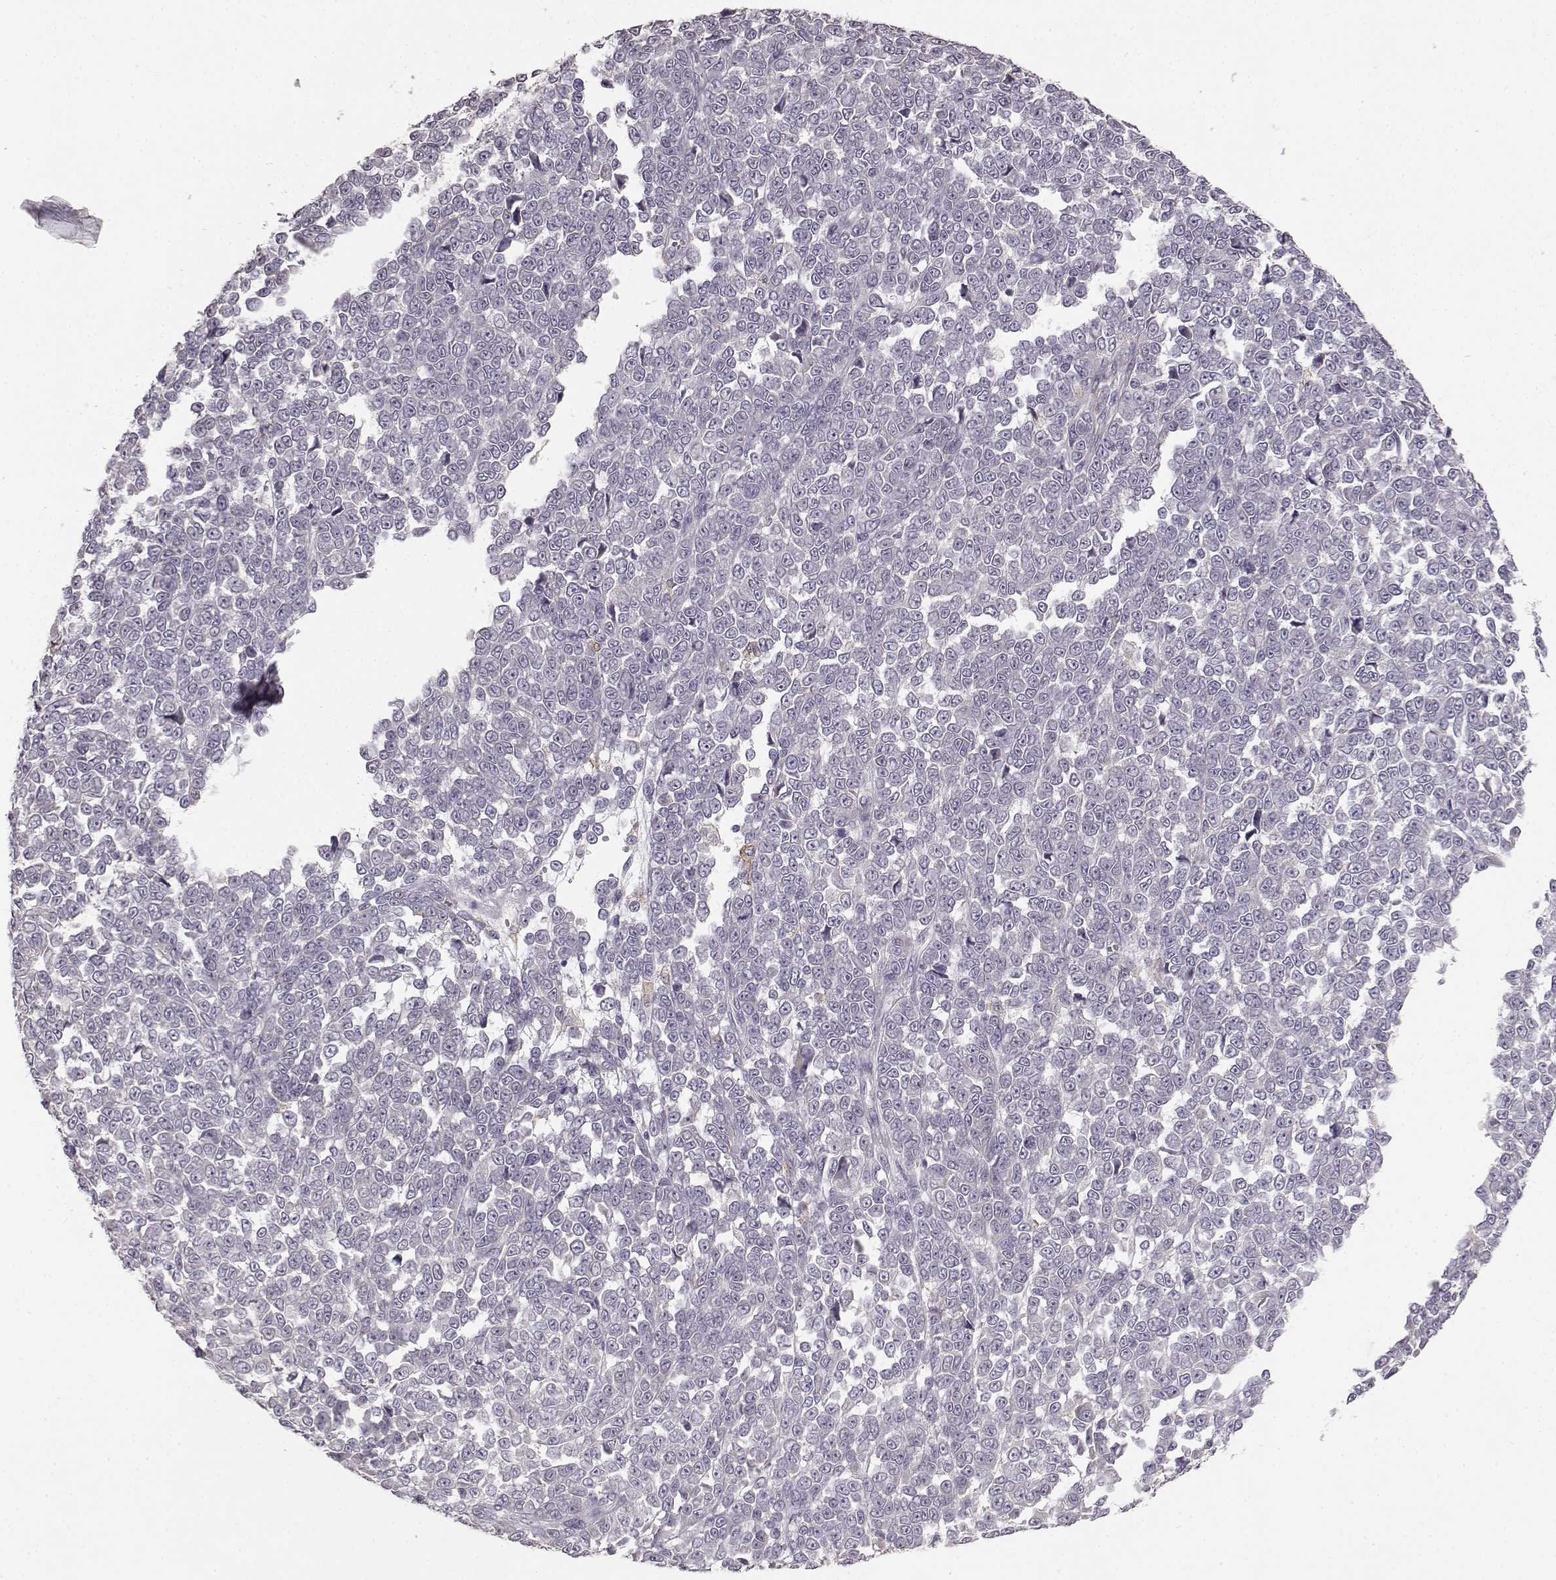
{"staining": {"intensity": "negative", "quantity": "none", "location": "none"}, "tissue": "melanoma", "cell_type": "Tumor cells", "image_type": "cancer", "snomed": [{"axis": "morphology", "description": "Malignant melanoma, NOS"}, {"axis": "topography", "description": "Skin"}], "caption": "Melanoma was stained to show a protein in brown. There is no significant positivity in tumor cells. (DAB (3,3'-diaminobenzidine) immunohistochemistry (IHC) visualized using brightfield microscopy, high magnification).", "gene": "GHR", "patient": {"sex": "female", "age": 95}}